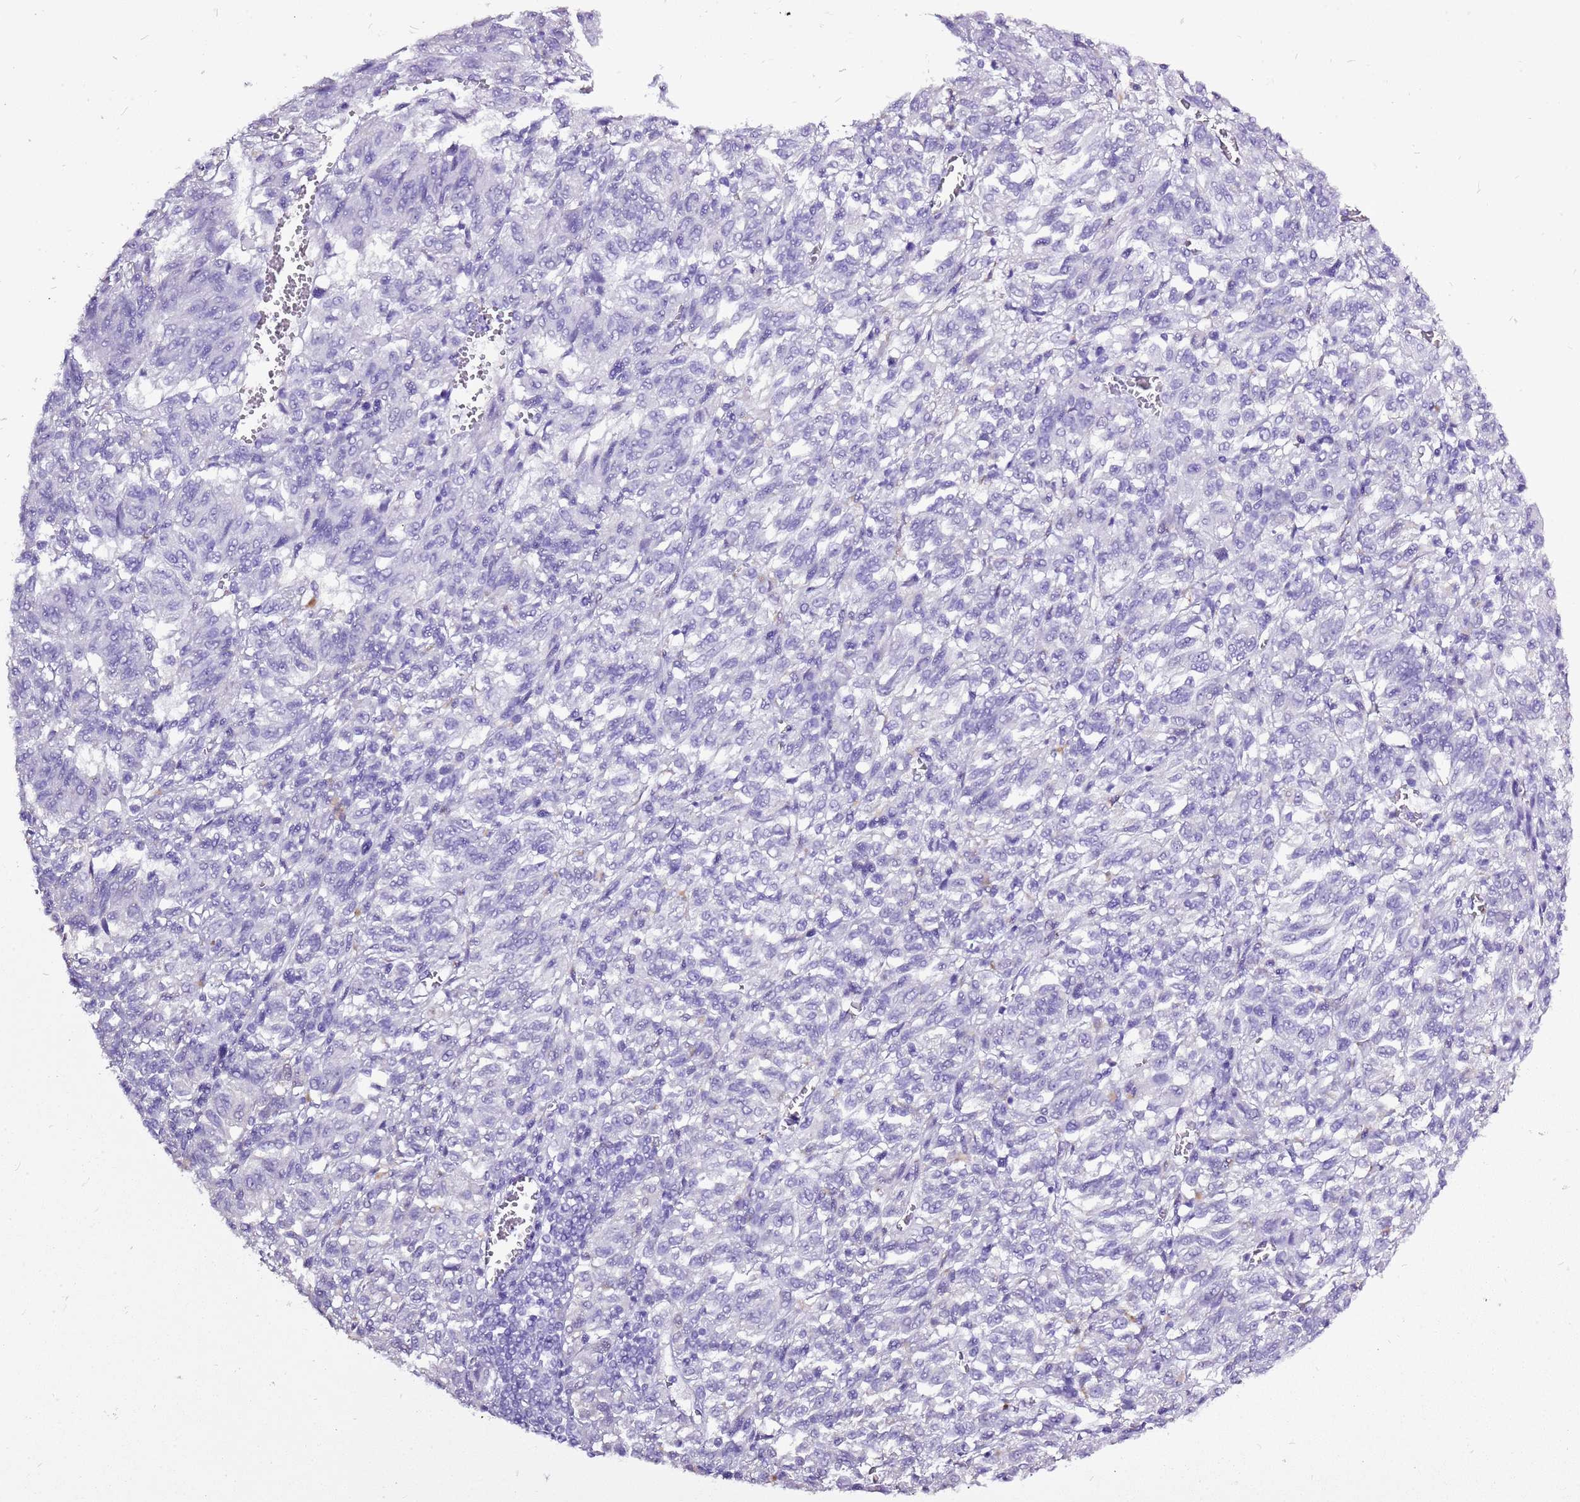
{"staining": {"intensity": "negative", "quantity": "none", "location": "none"}, "tissue": "melanoma", "cell_type": "Tumor cells", "image_type": "cancer", "snomed": [{"axis": "morphology", "description": "Malignant melanoma, Metastatic site"}, {"axis": "topography", "description": "Lung"}], "caption": "Immunohistochemistry histopathology image of neoplastic tissue: melanoma stained with DAB (3,3'-diaminobenzidine) displays no significant protein staining in tumor cells.", "gene": "ACSS3", "patient": {"sex": "male", "age": 64}}